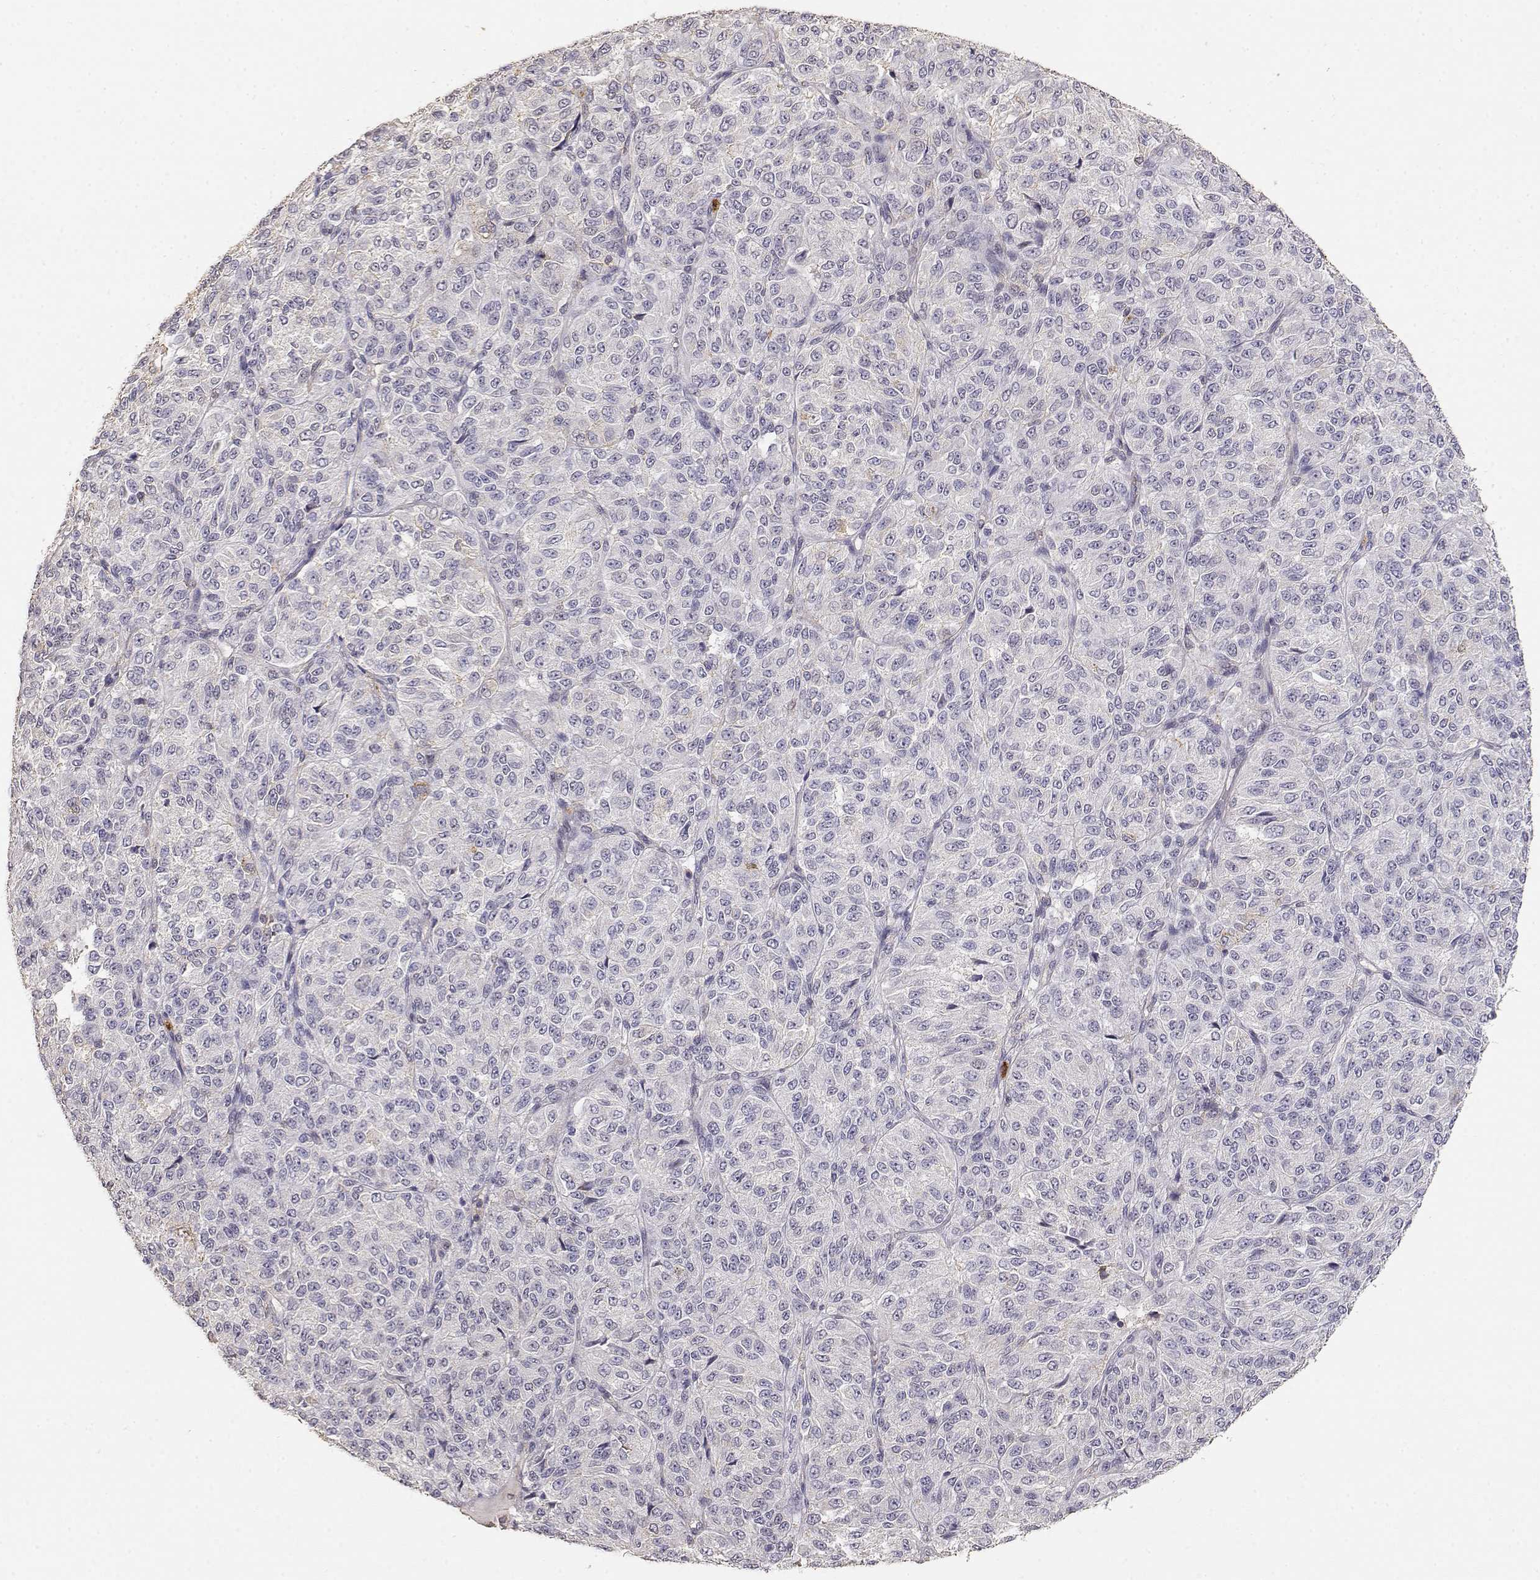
{"staining": {"intensity": "negative", "quantity": "none", "location": "none"}, "tissue": "melanoma", "cell_type": "Tumor cells", "image_type": "cancer", "snomed": [{"axis": "morphology", "description": "Malignant melanoma, Metastatic site"}, {"axis": "topography", "description": "Brain"}], "caption": "Photomicrograph shows no protein positivity in tumor cells of malignant melanoma (metastatic site) tissue. (DAB immunohistochemistry, high magnification).", "gene": "TNFRSF10C", "patient": {"sex": "female", "age": 56}}